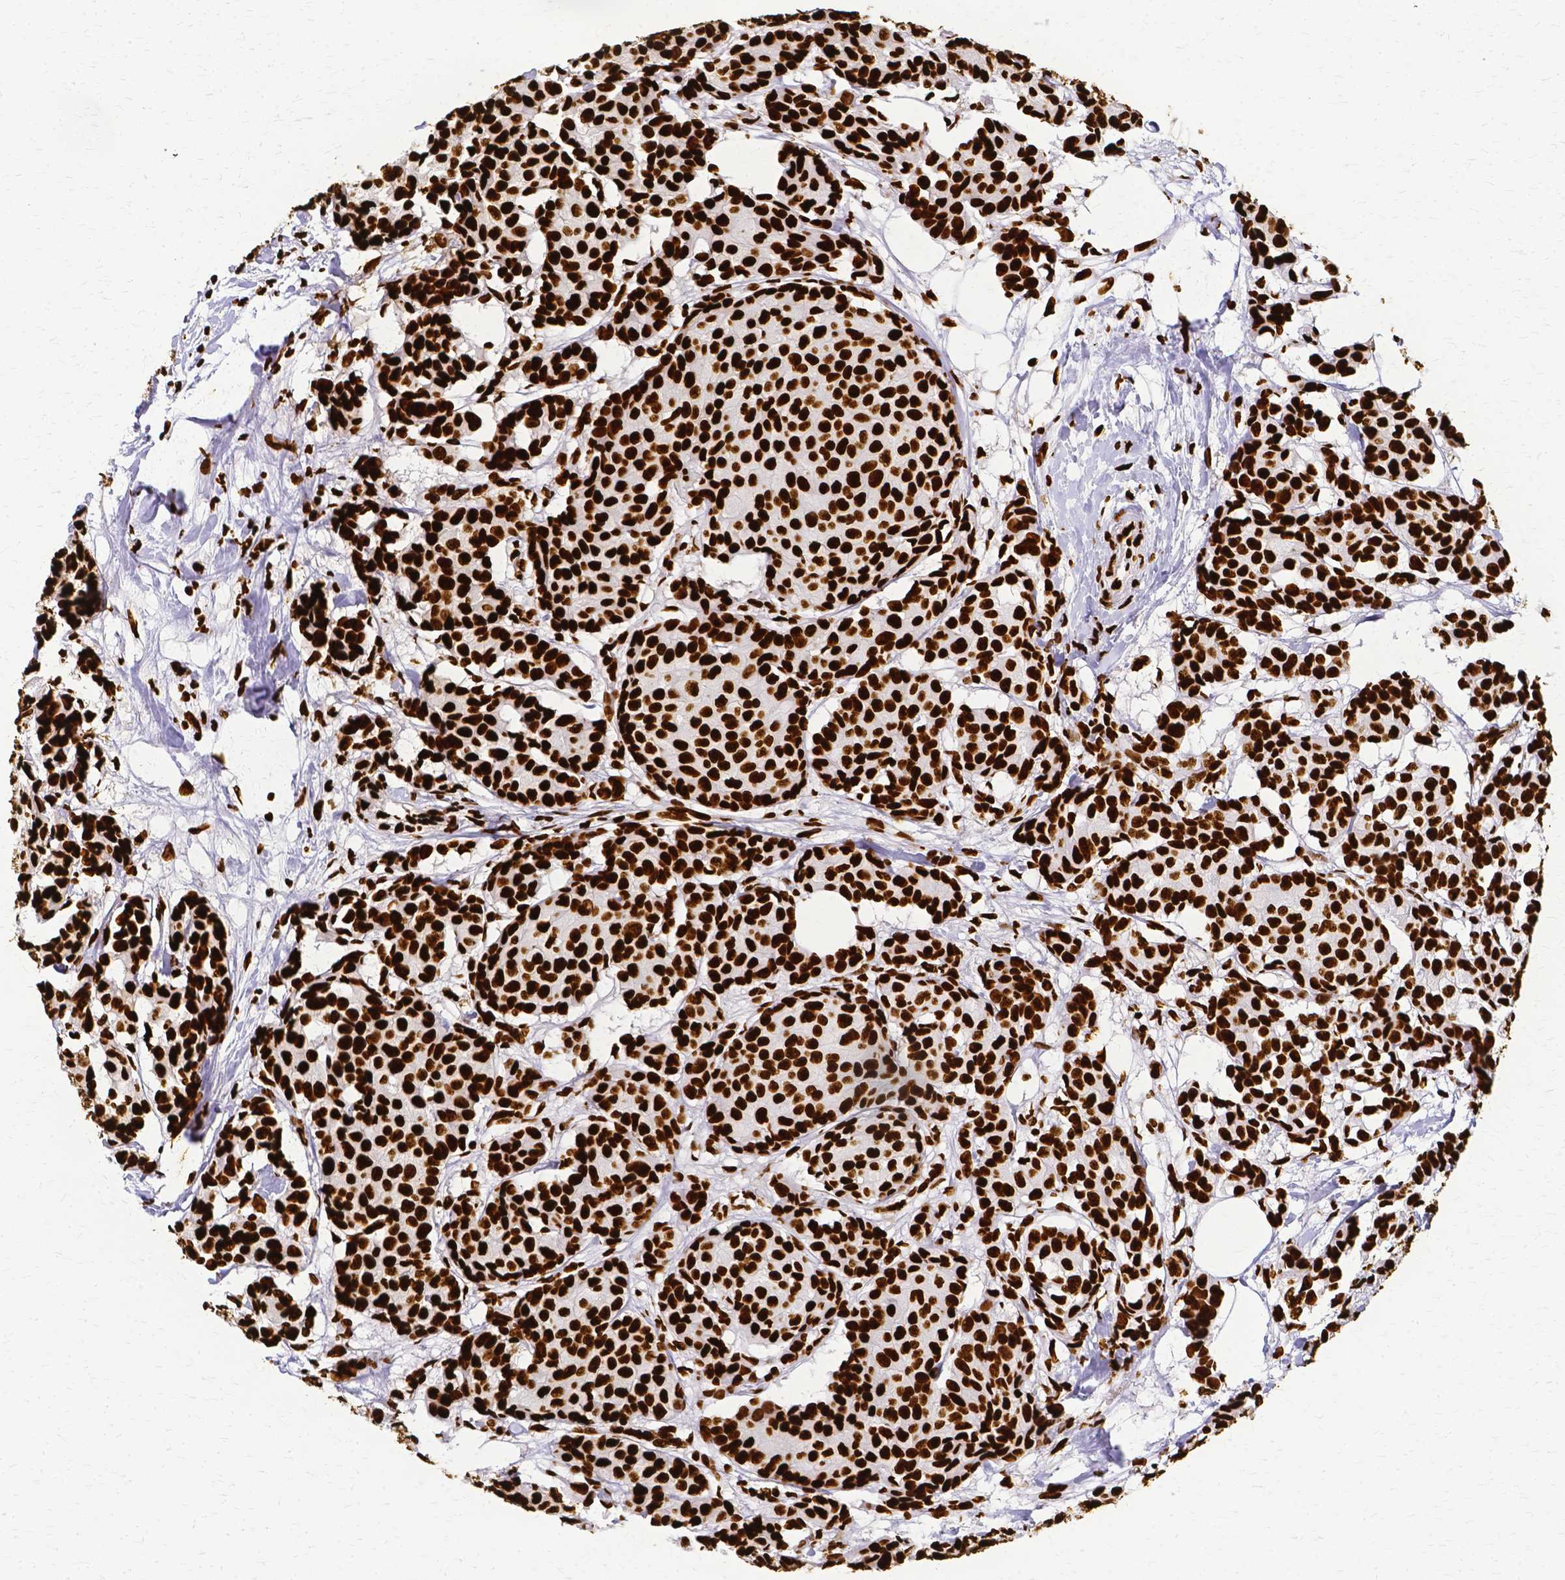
{"staining": {"intensity": "strong", "quantity": ">75%", "location": "nuclear"}, "tissue": "breast cancer", "cell_type": "Tumor cells", "image_type": "cancer", "snomed": [{"axis": "morphology", "description": "Duct carcinoma"}, {"axis": "topography", "description": "Breast"}], "caption": "Breast cancer (intraductal carcinoma) was stained to show a protein in brown. There is high levels of strong nuclear positivity in about >75% of tumor cells.", "gene": "SFPQ", "patient": {"sex": "female", "age": 75}}